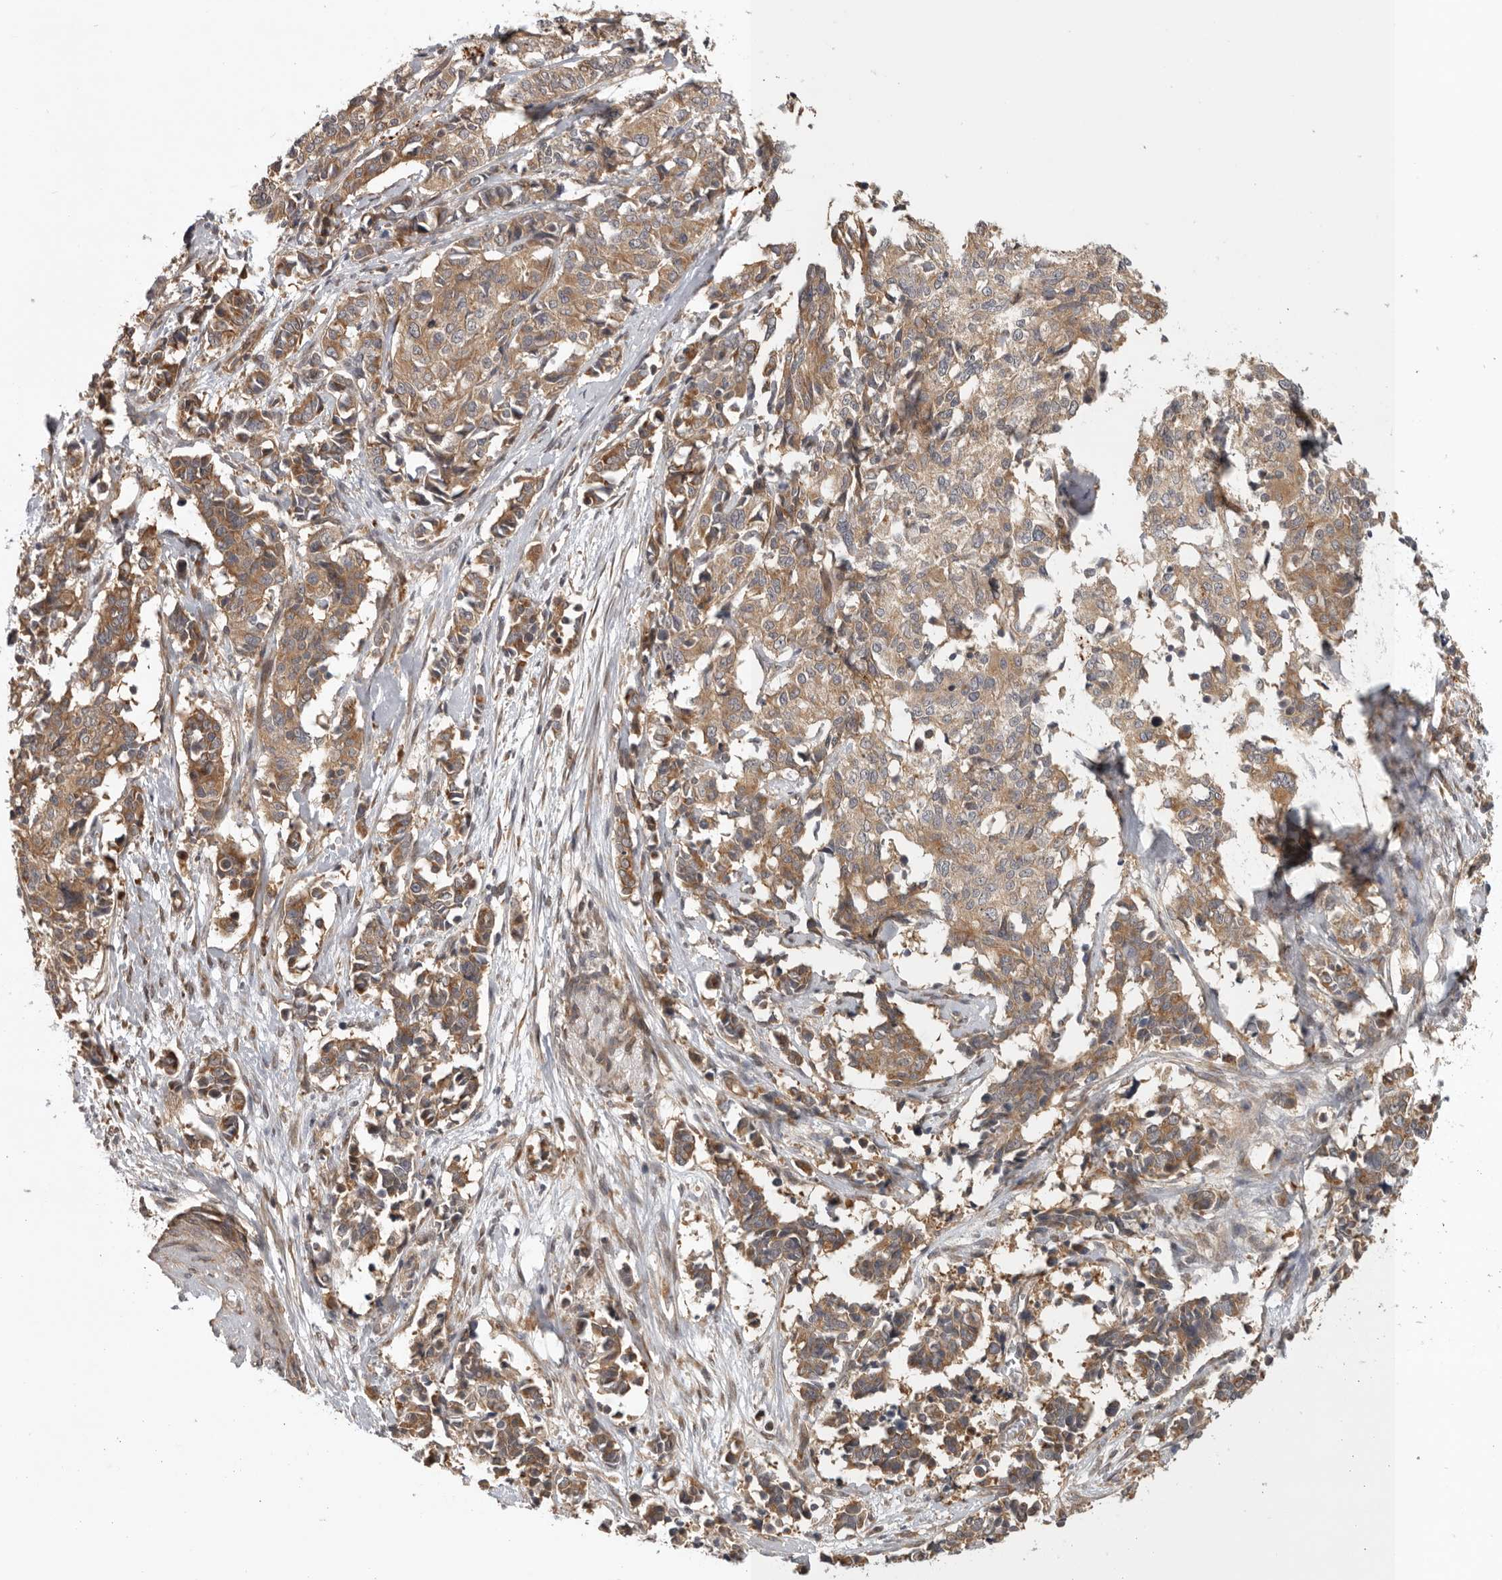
{"staining": {"intensity": "moderate", "quantity": ">75%", "location": "cytoplasmic/membranous"}, "tissue": "cervical cancer", "cell_type": "Tumor cells", "image_type": "cancer", "snomed": [{"axis": "morphology", "description": "Normal tissue, NOS"}, {"axis": "morphology", "description": "Squamous cell carcinoma, NOS"}, {"axis": "topography", "description": "Cervix"}], "caption": "Immunohistochemical staining of cervical cancer (squamous cell carcinoma) exhibits medium levels of moderate cytoplasmic/membranous protein positivity in about >75% of tumor cells.", "gene": "CUEDC1", "patient": {"sex": "female", "age": 35}}